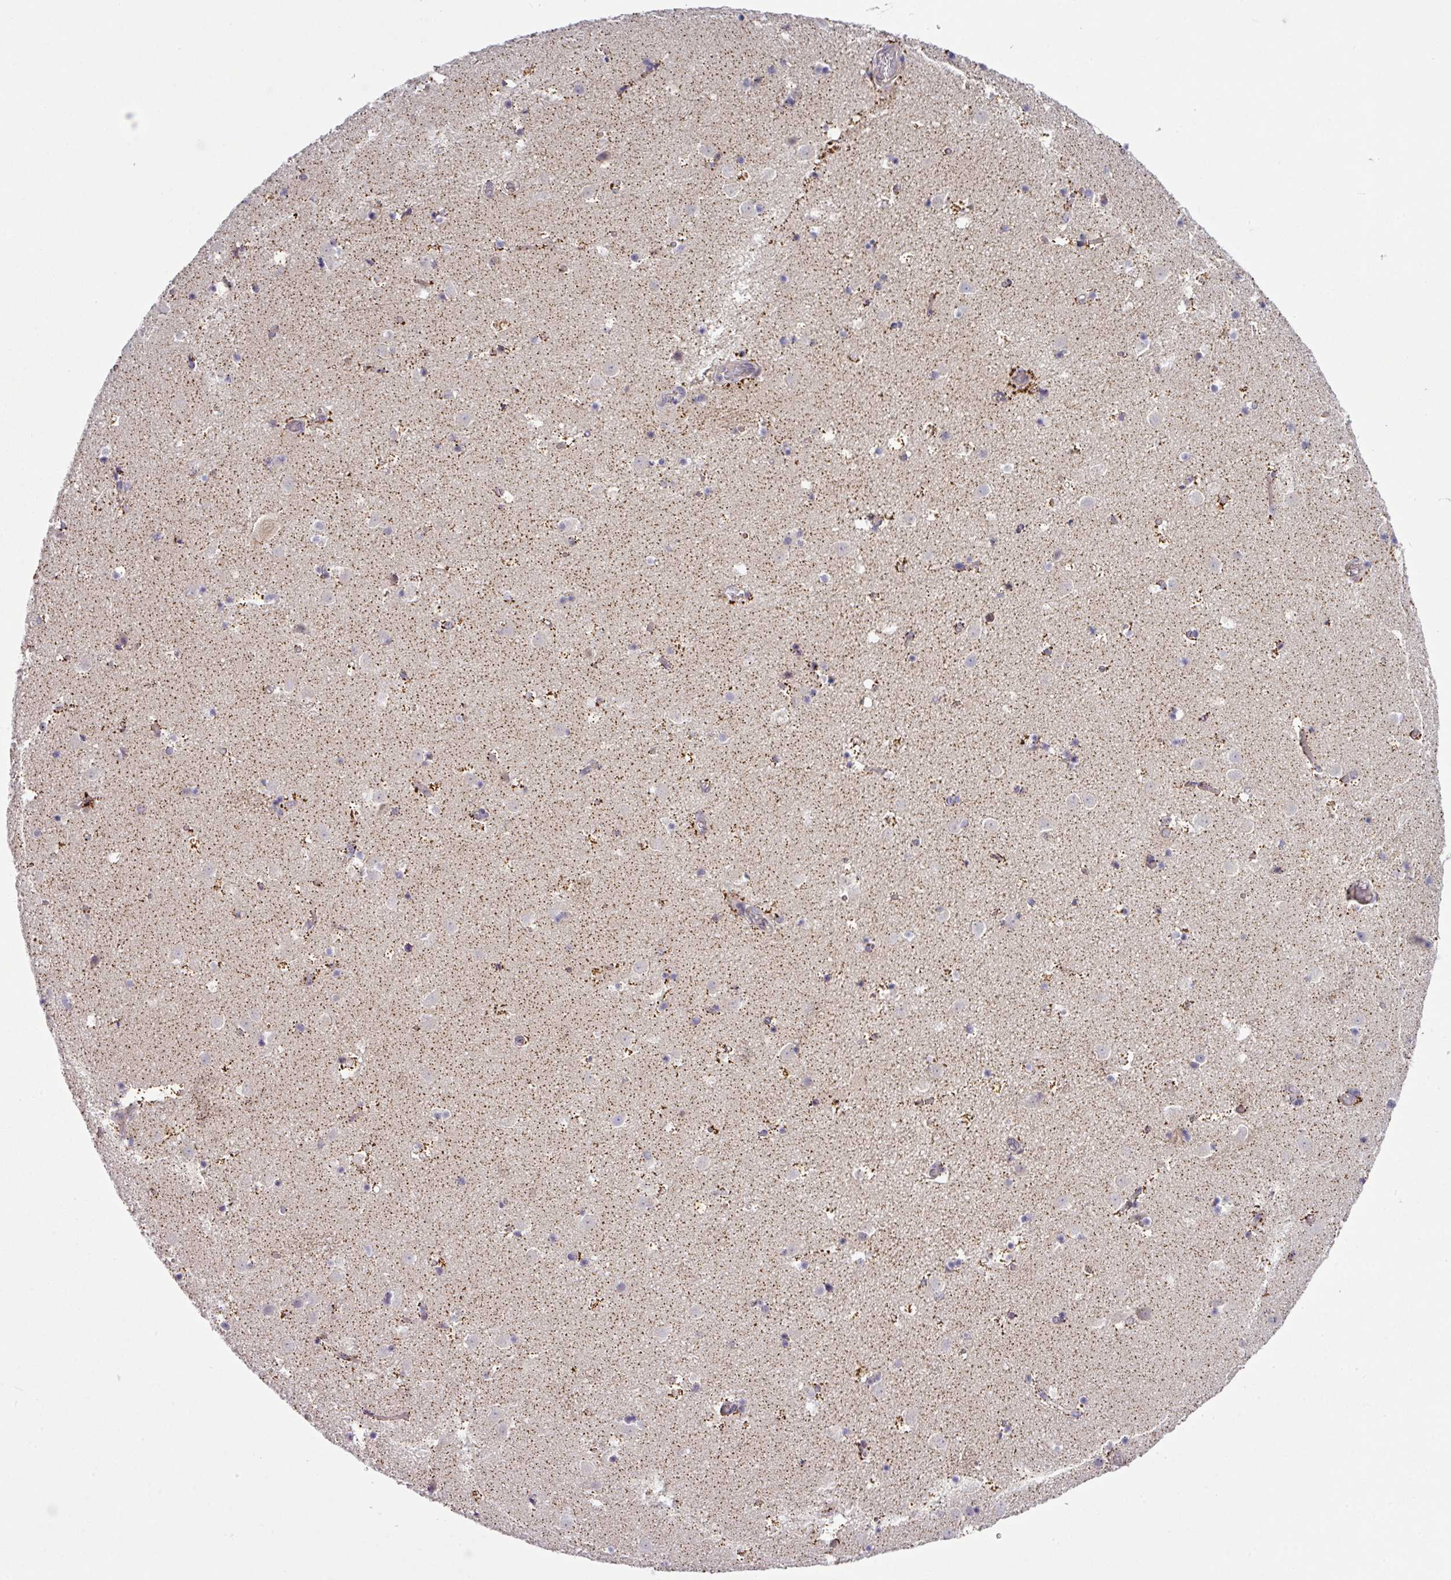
{"staining": {"intensity": "moderate", "quantity": "25%-75%", "location": "cytoplasmic/membranous"}, "tissue": "caudate", "cell_type": "Glial cells", "image_type": "normal", "snomed": [{"axis": "morphology", "description": "Normal tissue, NOS"}, {"axis": "topography", "description": "Lateral ventricle wall"}], "caption": "Protein staining exhibits moderate cytoplasmic/membranous positivity in approximately 25%-75% of glial cells in unremarkable caudate. Nuclei are stained in blue.", "gene": "STAT5A", "patient": {"sex": "male", "age": 25}}